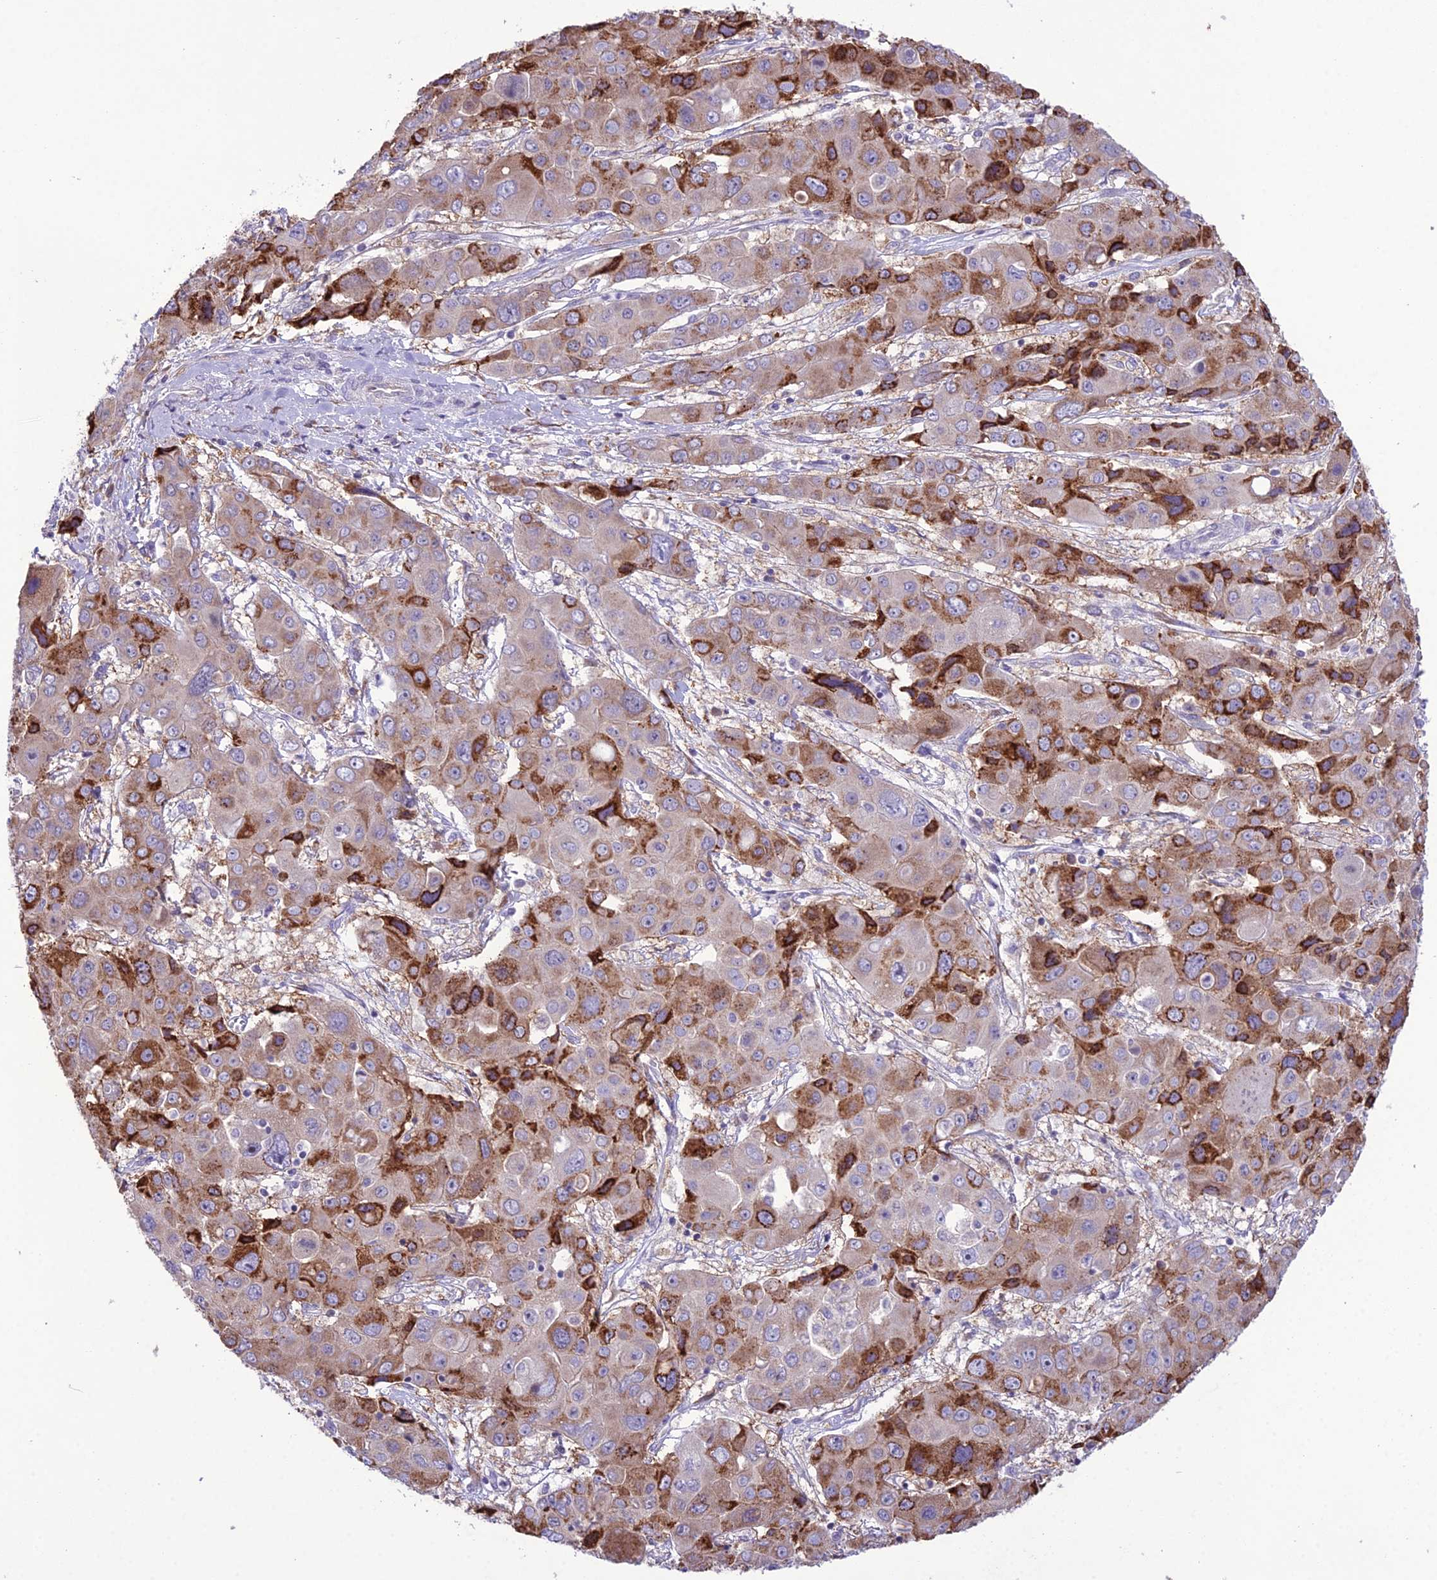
{"staining": {"intensity": "strong", "quantity": "<25%", "location": "cytoplasmic/membranous"}, "tissue": "liver cancer", "cell_type": "Tumor cells", "image_type": "cancer", "snomed": [{"axis": "morphology", "description": "Cholangiocarcinoma"}, {"axis": "topography", "description": "Liver"}], "caption": "DAB immunohistochemical staining of cholangiocarcinoma (liver) exhibits strong cytoplasmic/membranous protein expression in about <25% of tumor cells.", "gene": "RPS26", "patient": {"sex": "male", "age": 67}}